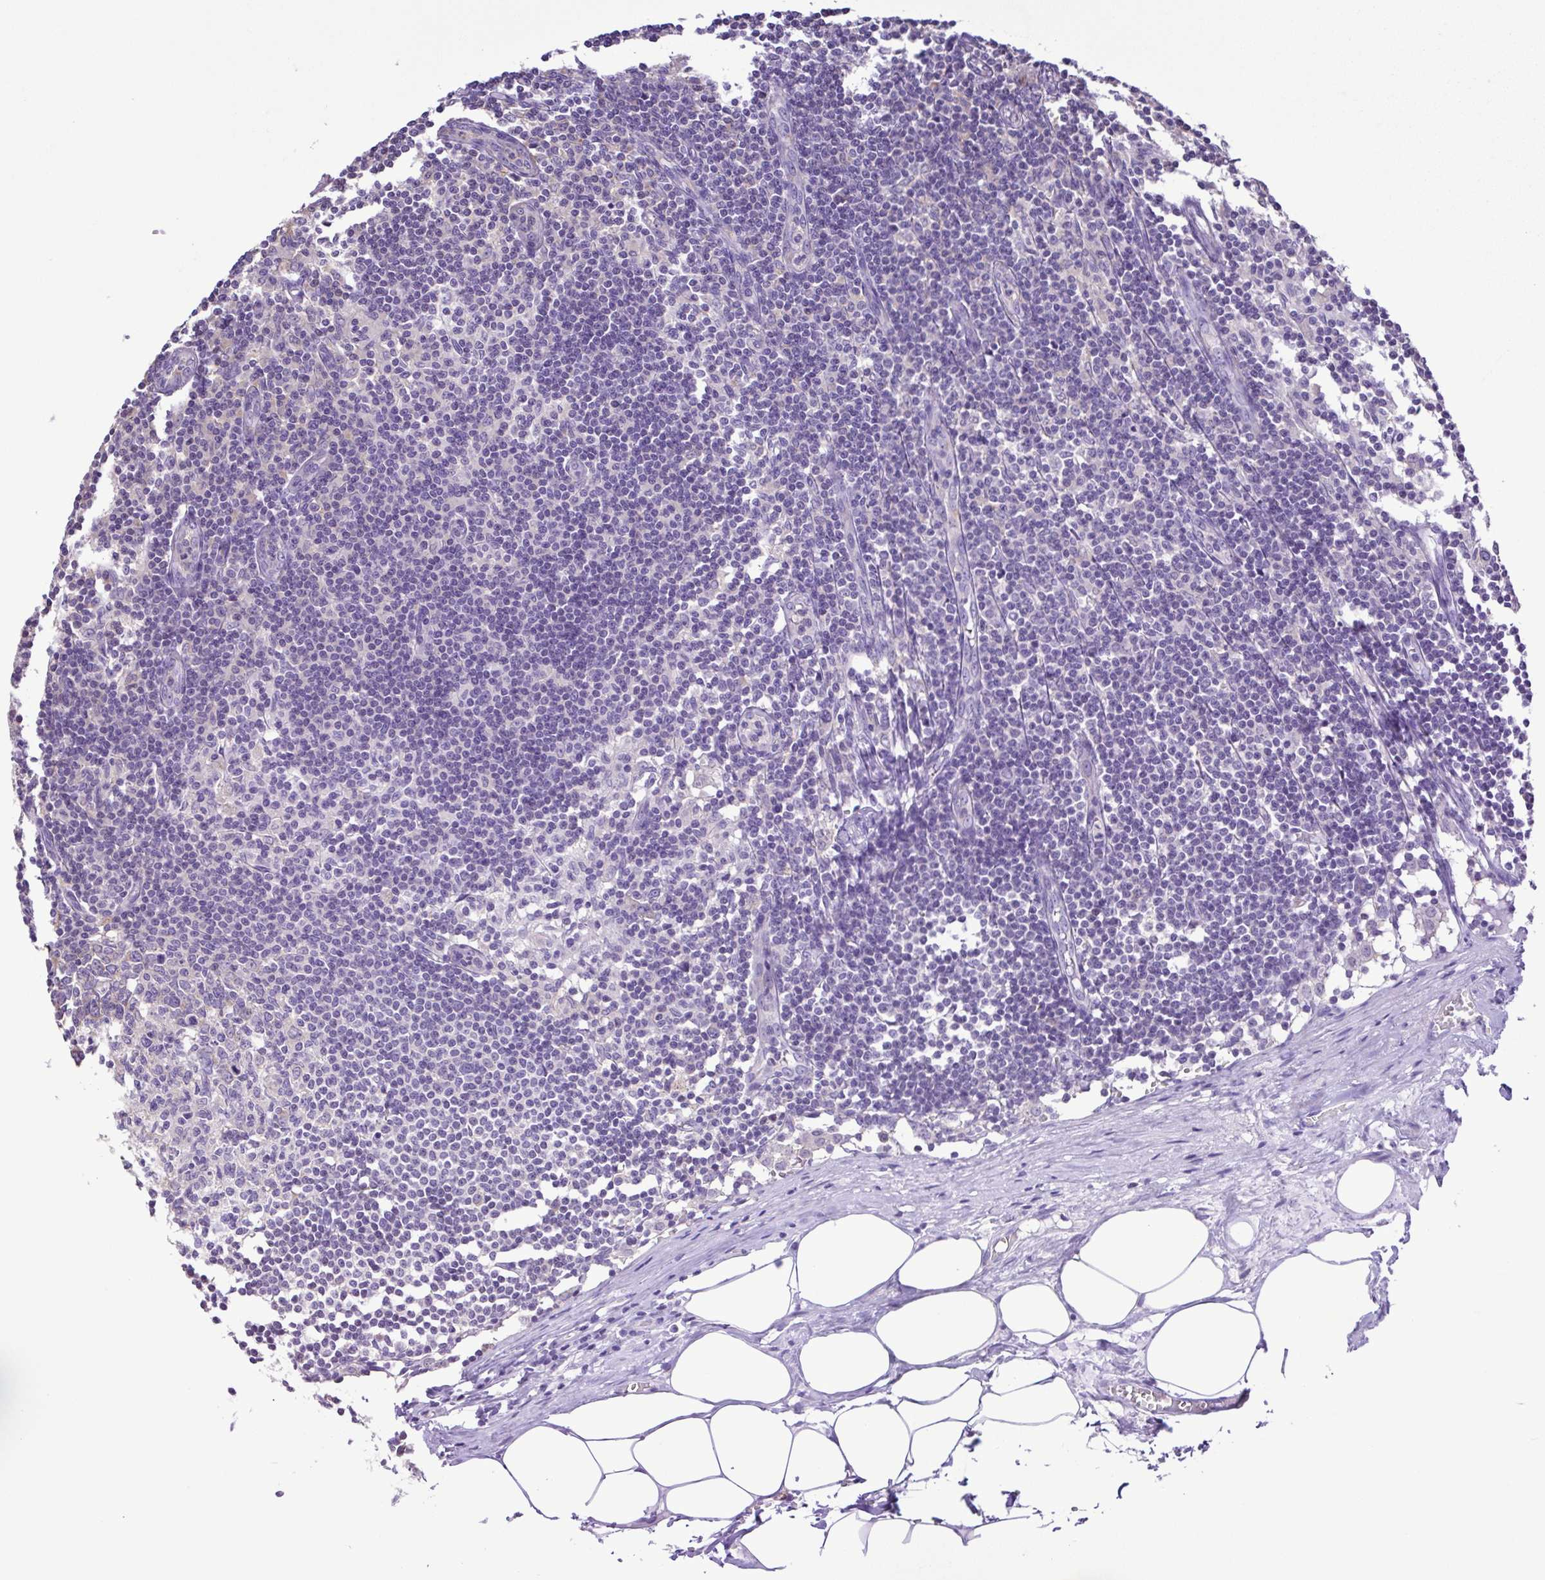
{"staining": {"intensity": "negative", "quantity": "none", "location": "none"}, "tissue": "lymph node", "cell_type": "Germinal center cells", "image_type": "normal", "snomed": [{"axis": "morphology", "description": "Normal tissue, NOS"}, {"axis": "topography", "description": "Lymph node"}], "caption": "Immunohistochemical staining of normal human lymph node exhibits no significant positivity in germinal center cells.", "gene": "CYP17A1", "patient": {"sex": "female", "age": 69}}